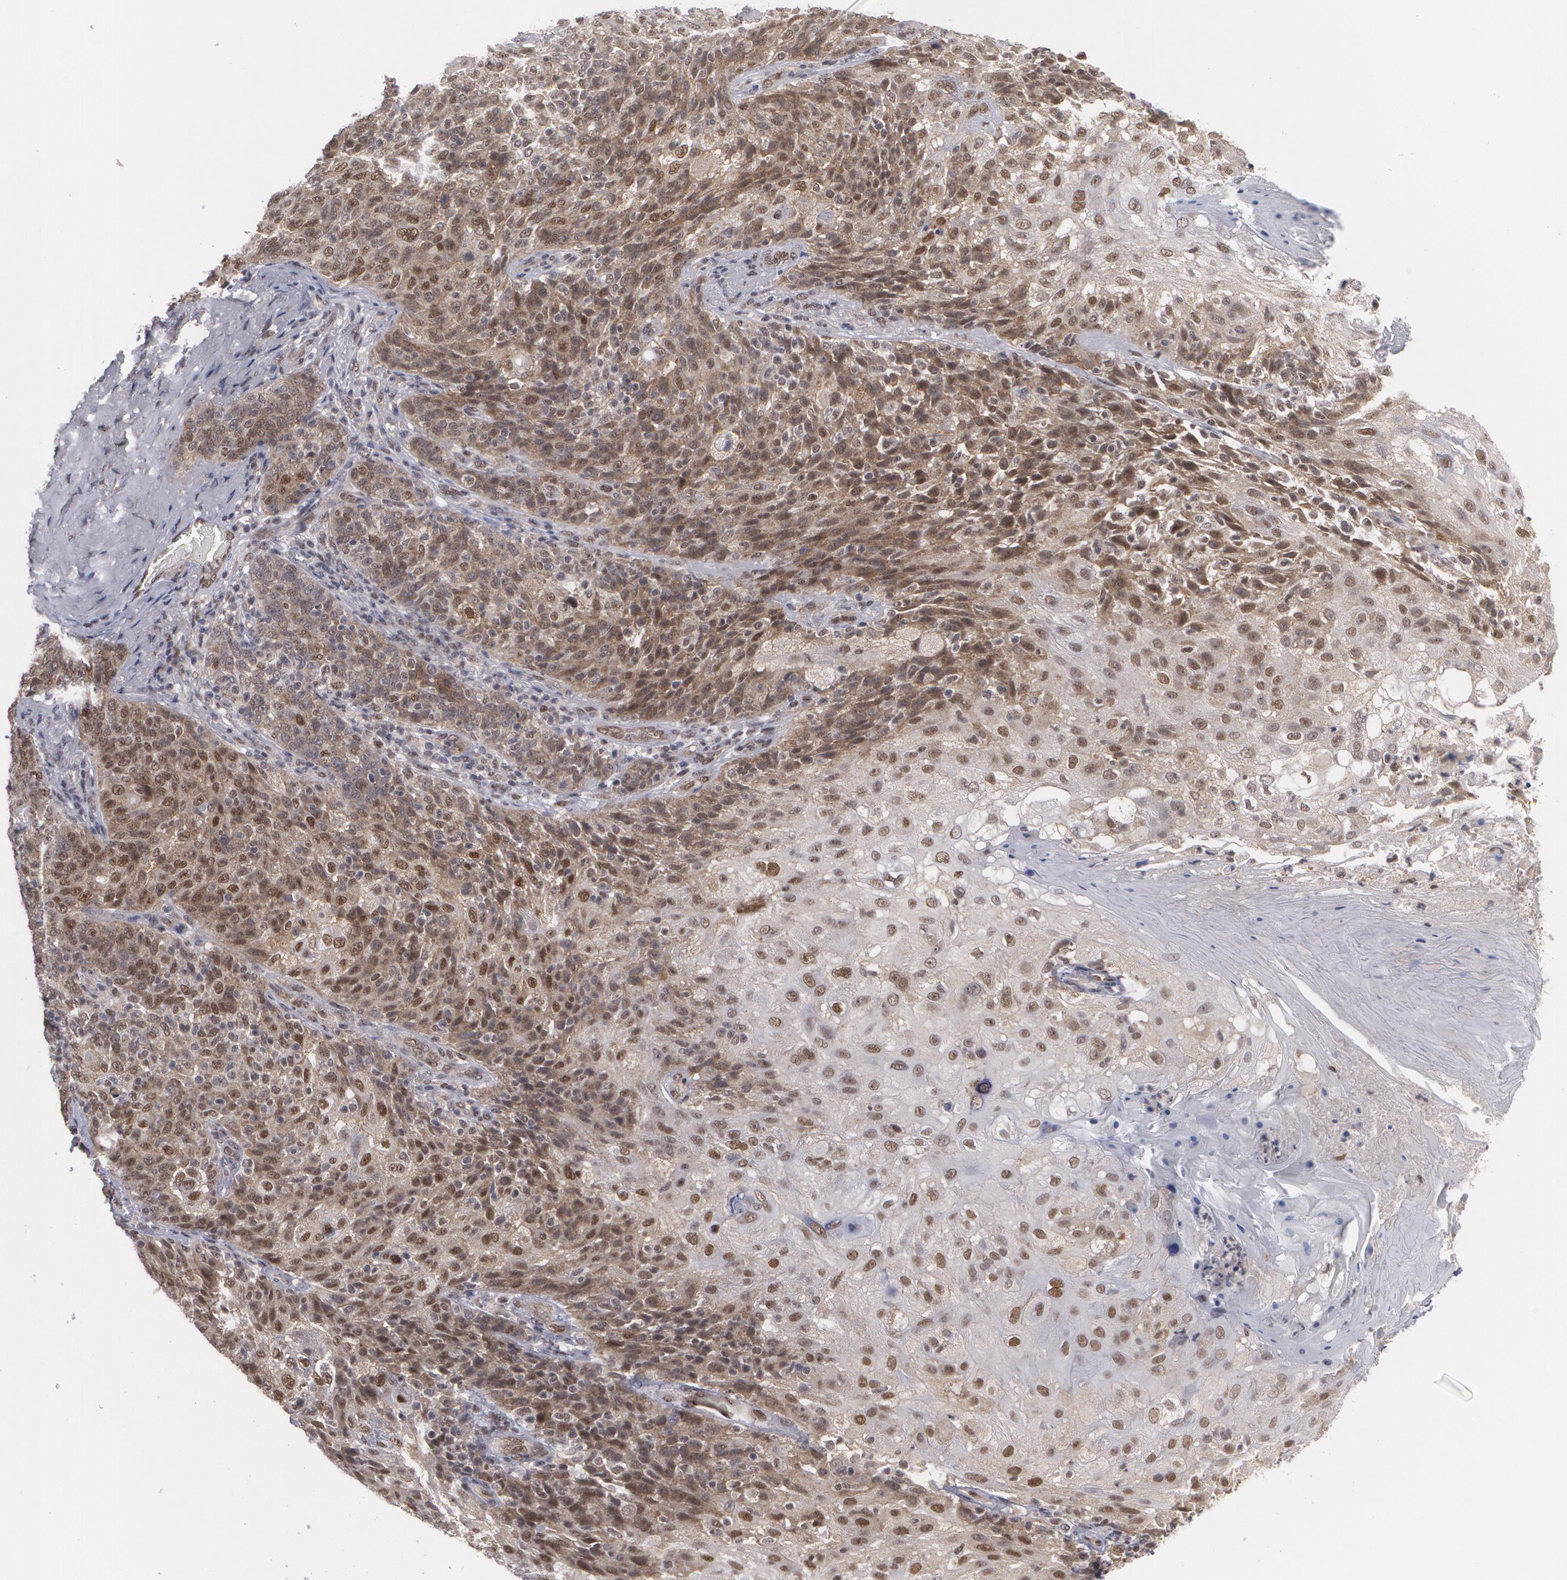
{"staining": {"intensity": "strong", "quantity": ">75%", "location": "nuclear"}, "tissue": "skin cancer", "cell_type": "Tumor cells", "image_type": "cancer", "snomed": [{"axis": "morphology", "description": "Normal tissue, NOS"}, {"axis": "morphology", "description": "Squamous cell carcinoma, NOS"}, {"axis": "topography", "description": "Skin"}], "caption": "Skin cancer stained with a brown dye exhibits strong nuclear positive staining in approximately >75% of tumor cells.", "gene": "INTS6", "patient": {"sex": "female", "age": 83}}